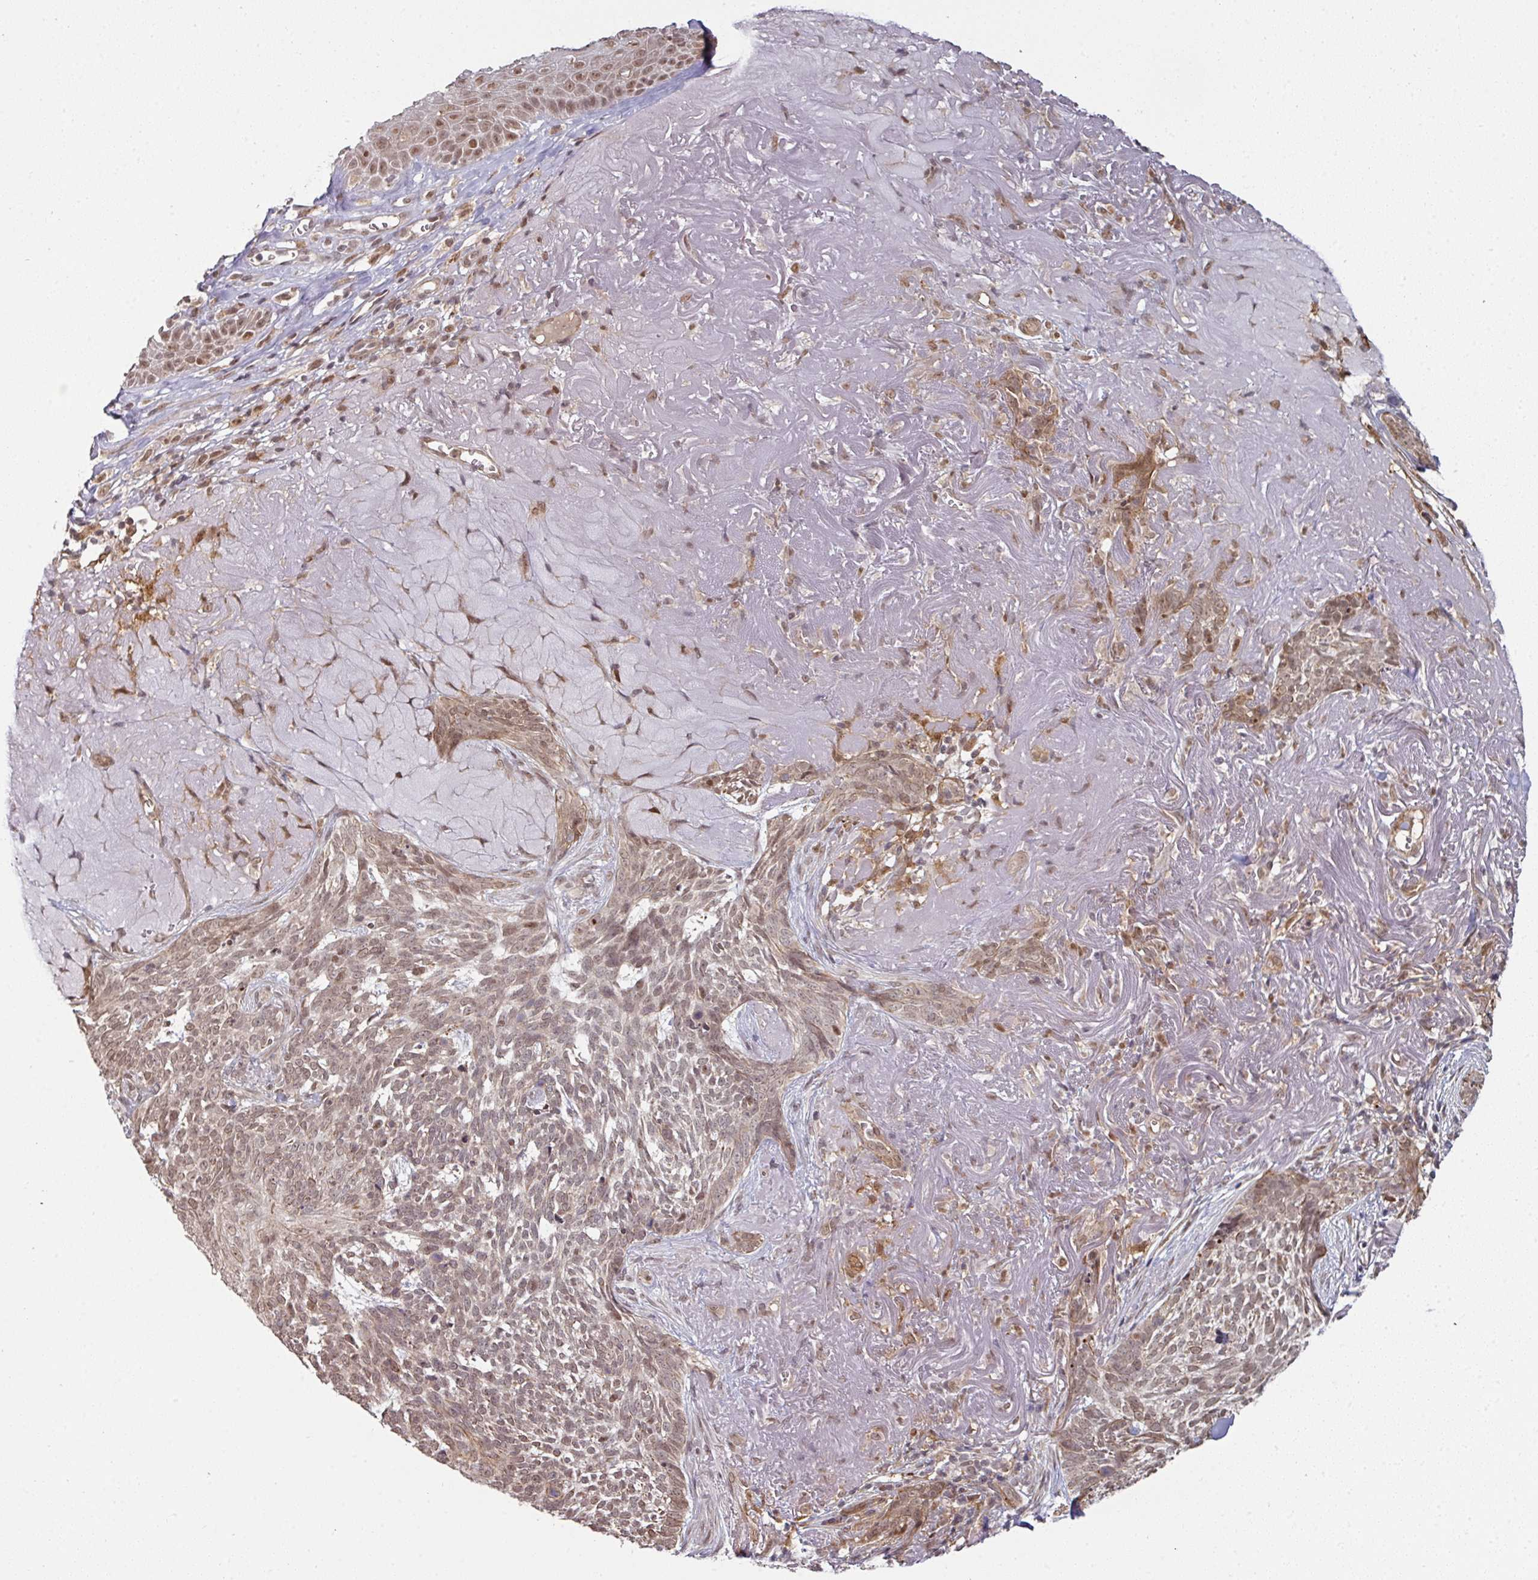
{"staining": {"intensity": "weak", "quantity": "<25%", "location": "nuclear"}, "tissue": "skin cancer", "cell_type": "Tumor cells", "image_type": "cancer", "snomed": [{"axis": "morphology", "description": "Basal cell carcinoma"}, {"axis": "topography", "description": "Skin"}, {"axis": "topography", "description": "Skin of face"}], "caption": "The immunohistochemistry histopathology image has no significant staining in tumor cells of skin cancer tissue. (DAB (3,3'-diaminobenzidine) IHC visualized using brightfield microscopy, high magnification).", "gene": "GTF2H3", "patient": {"sex": "female", "age": 95}}